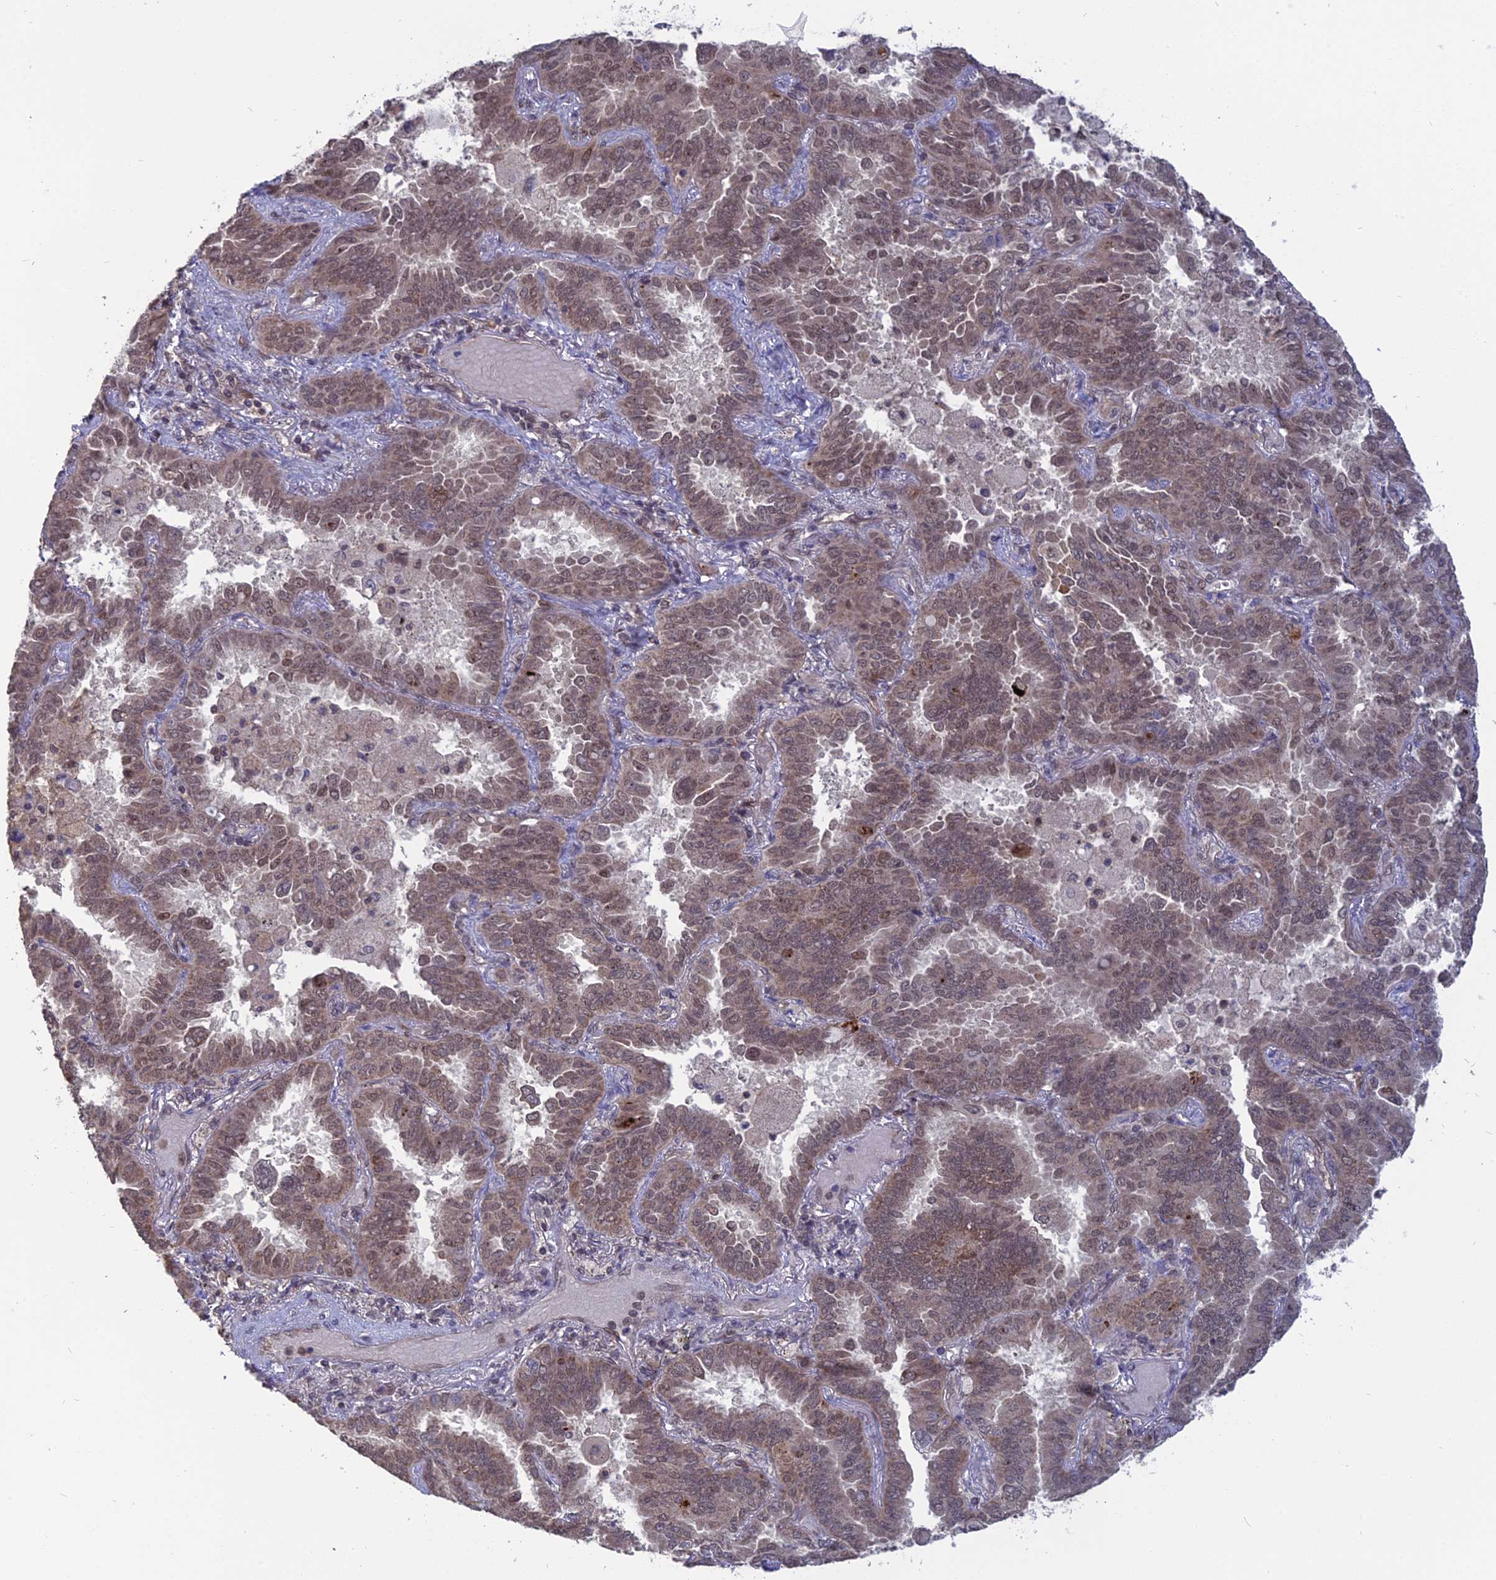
{"staining": {"intensity": "weak", "quantity": ">75%", "location": "cytoplasmic/membranous,nuclear"}, "tissue": "lung cancer", "cell_type": "Tumor cells", "image_type": "cancer", "snomed": [{"axis": "morphology", "description": "Adenocarcinoma, NOS"}, {"axis": "topography", "description": "Lung"}], "caption": "High-power microscopy captured an immunohistochemistry micrograph of lung adenocarcinoma, revealing weak cytoplasmic/membranous and nuclear positivity in approximately >75% of tumor cells. Using DAB (3,3'-diaminobenzidine) (brown) and hematoxylin (blue) stains, captured at high magnification using brightfield microscopy.", "gene": "PKIG", "patient": {"sex": "male", "age": 64}}